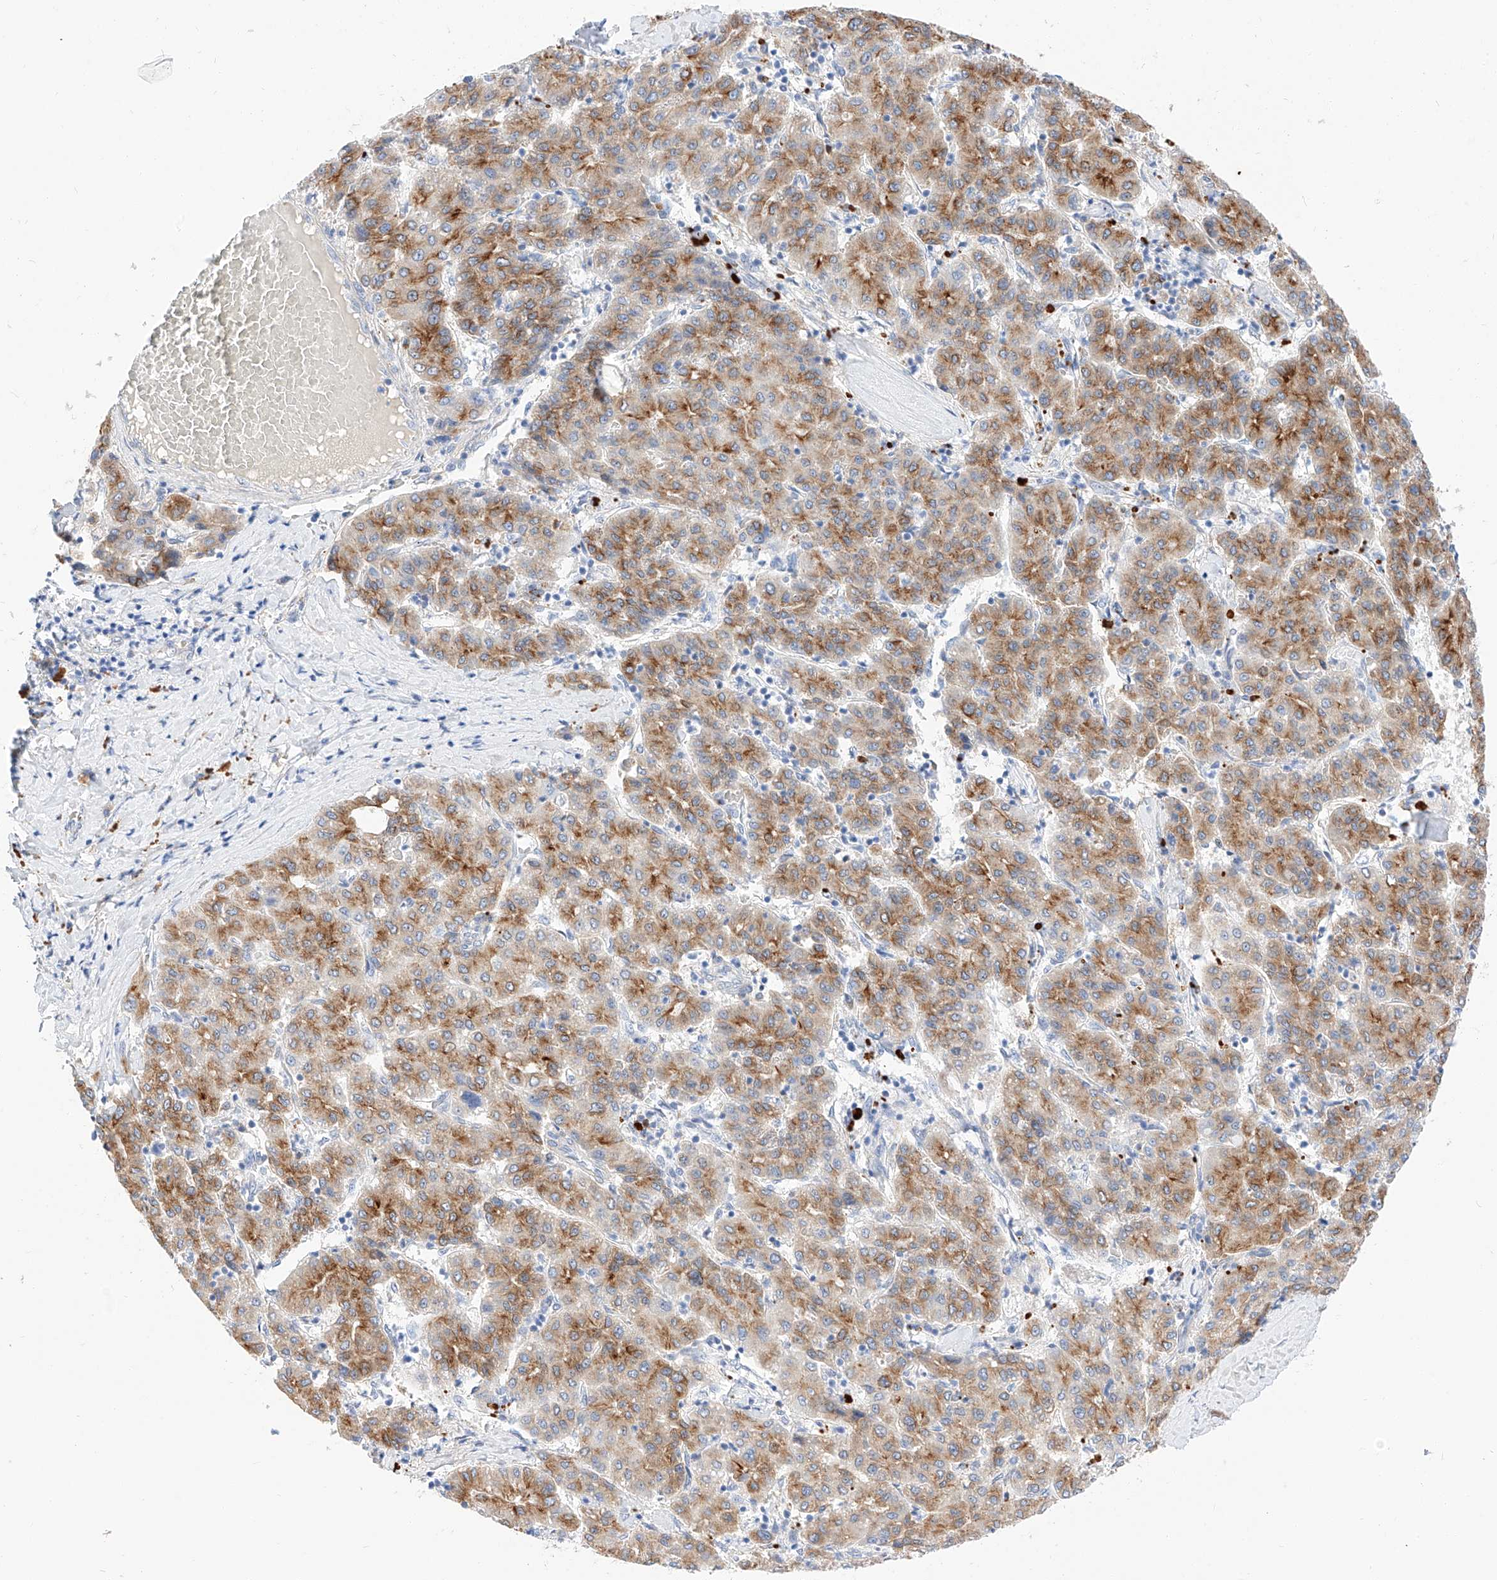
{"staining": {"intensity": "moderate", "quantity": ">75%", "location": "cytoplasmic/membranous"}, "tissue": "liver cancer", "cell_type": "Tumor cells", "image_type": "cancer", "snomed": [{"axis": "morphology", "description": "Carcinoma, Hepatocellular, NOS"}, {"axis": "topography", "description": "Liver"}], "caption": "Liver cancer (hepatocellular carcinoma) was stained to show a protein in brown. There is medium levels of moderate cytoplasmic/membranous staining in about >75% of tumor cells.", "gene": "MAP7", "patient": {"sex": "male", "age": 65}}